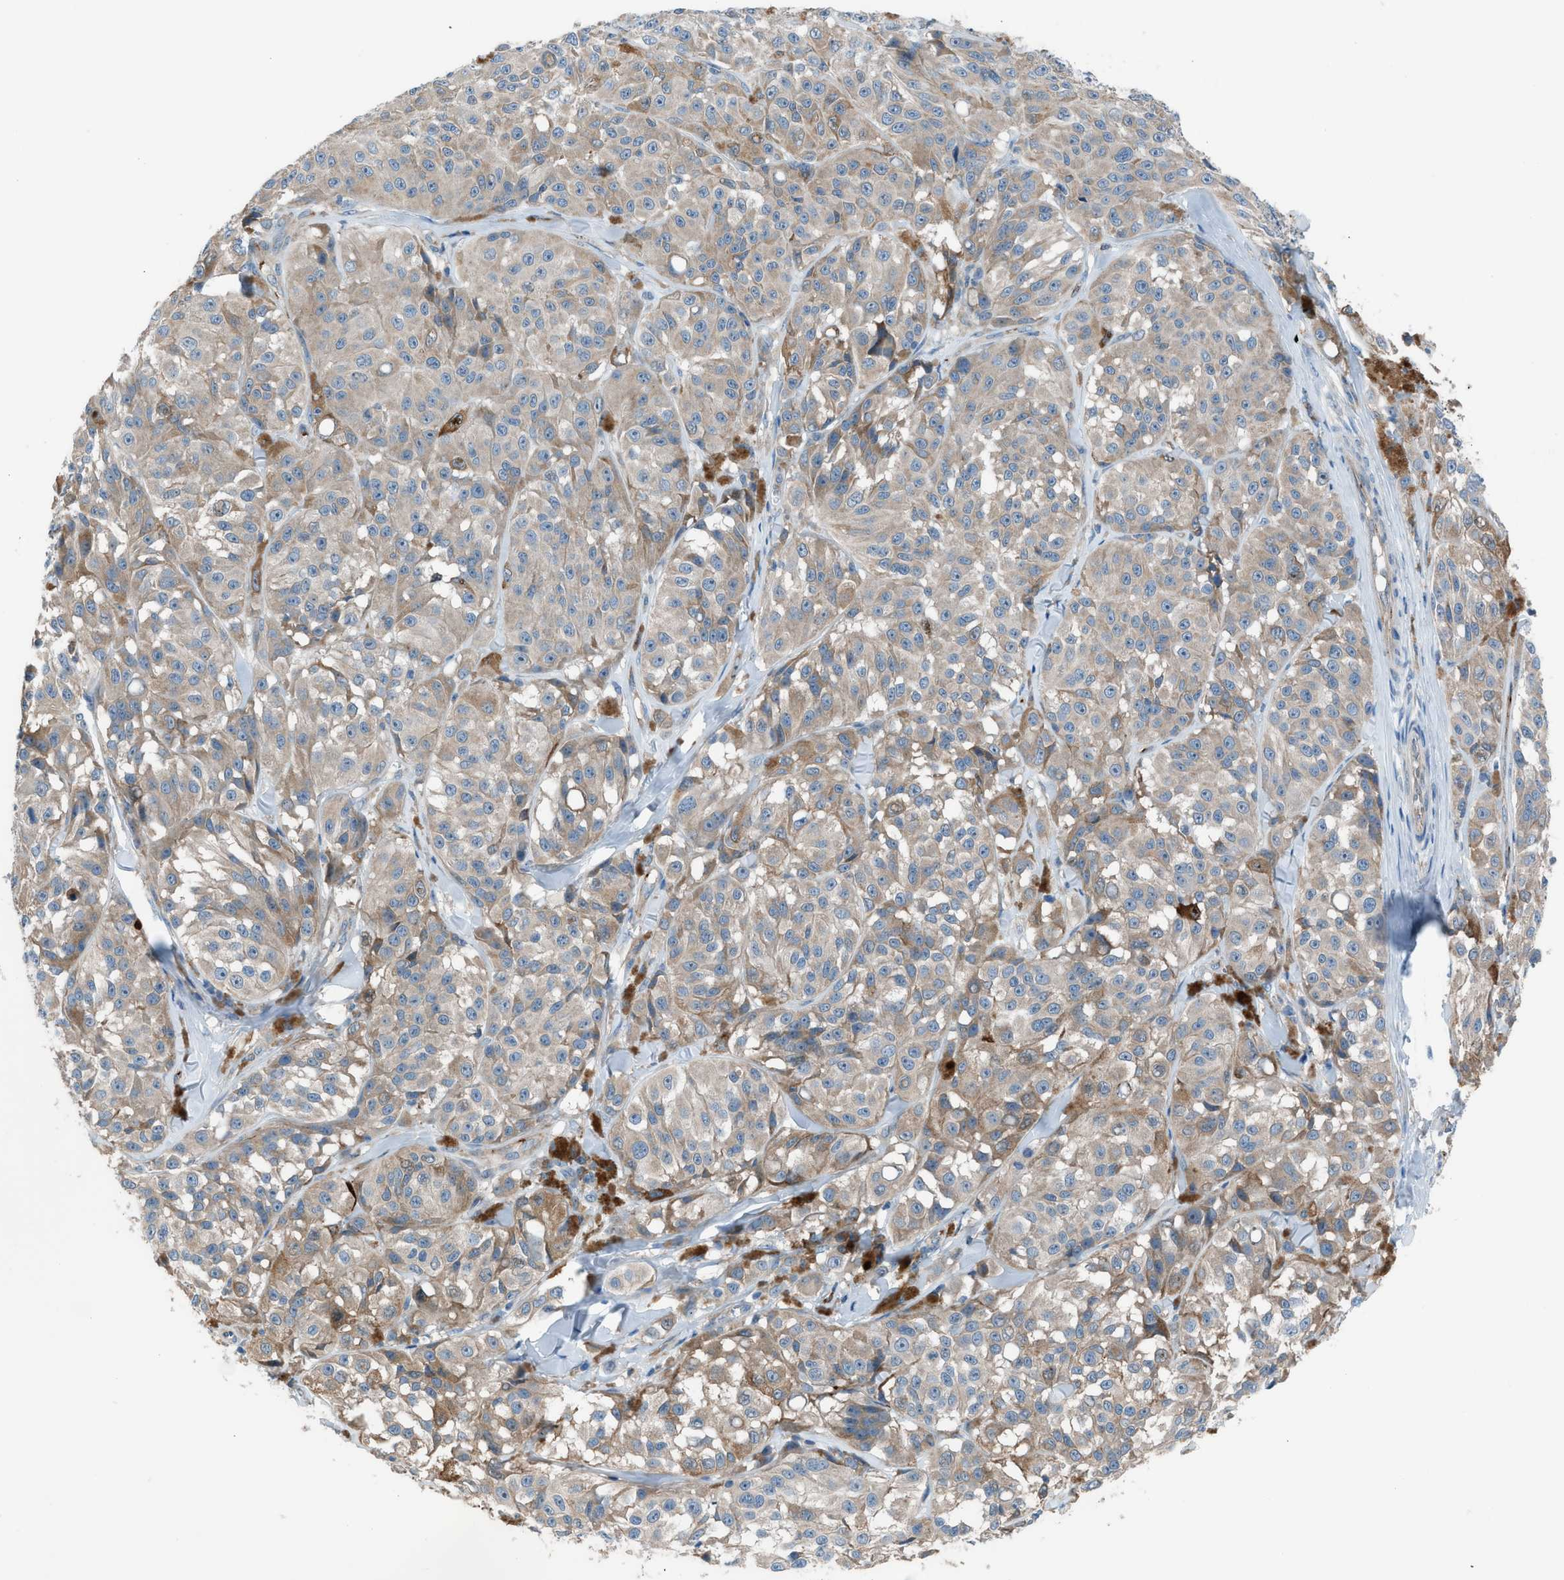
{"staining": {"intensity": "weak", "quantity": "25%-75%", "location": "cytoplasmic/membranous"}, "tissue": "melanoma", "cell_type": "Tumor cells", "image_type": "cancer", "snomed": [{"axis": "morphology", "description": "Malignant melanoma, NOS"}, {"axis": "topography", "description": "Skin"}], "caption": "Immunohistochemical staining of malignant melanoma shows weak cytoplasmic/membranous protein expression in about 25%-75% of tumor cells. (DAB IHC with brightfield microscopy, high magnification).", "gene": "HEG1", "patient": {"sex": "male", "age": 84}}